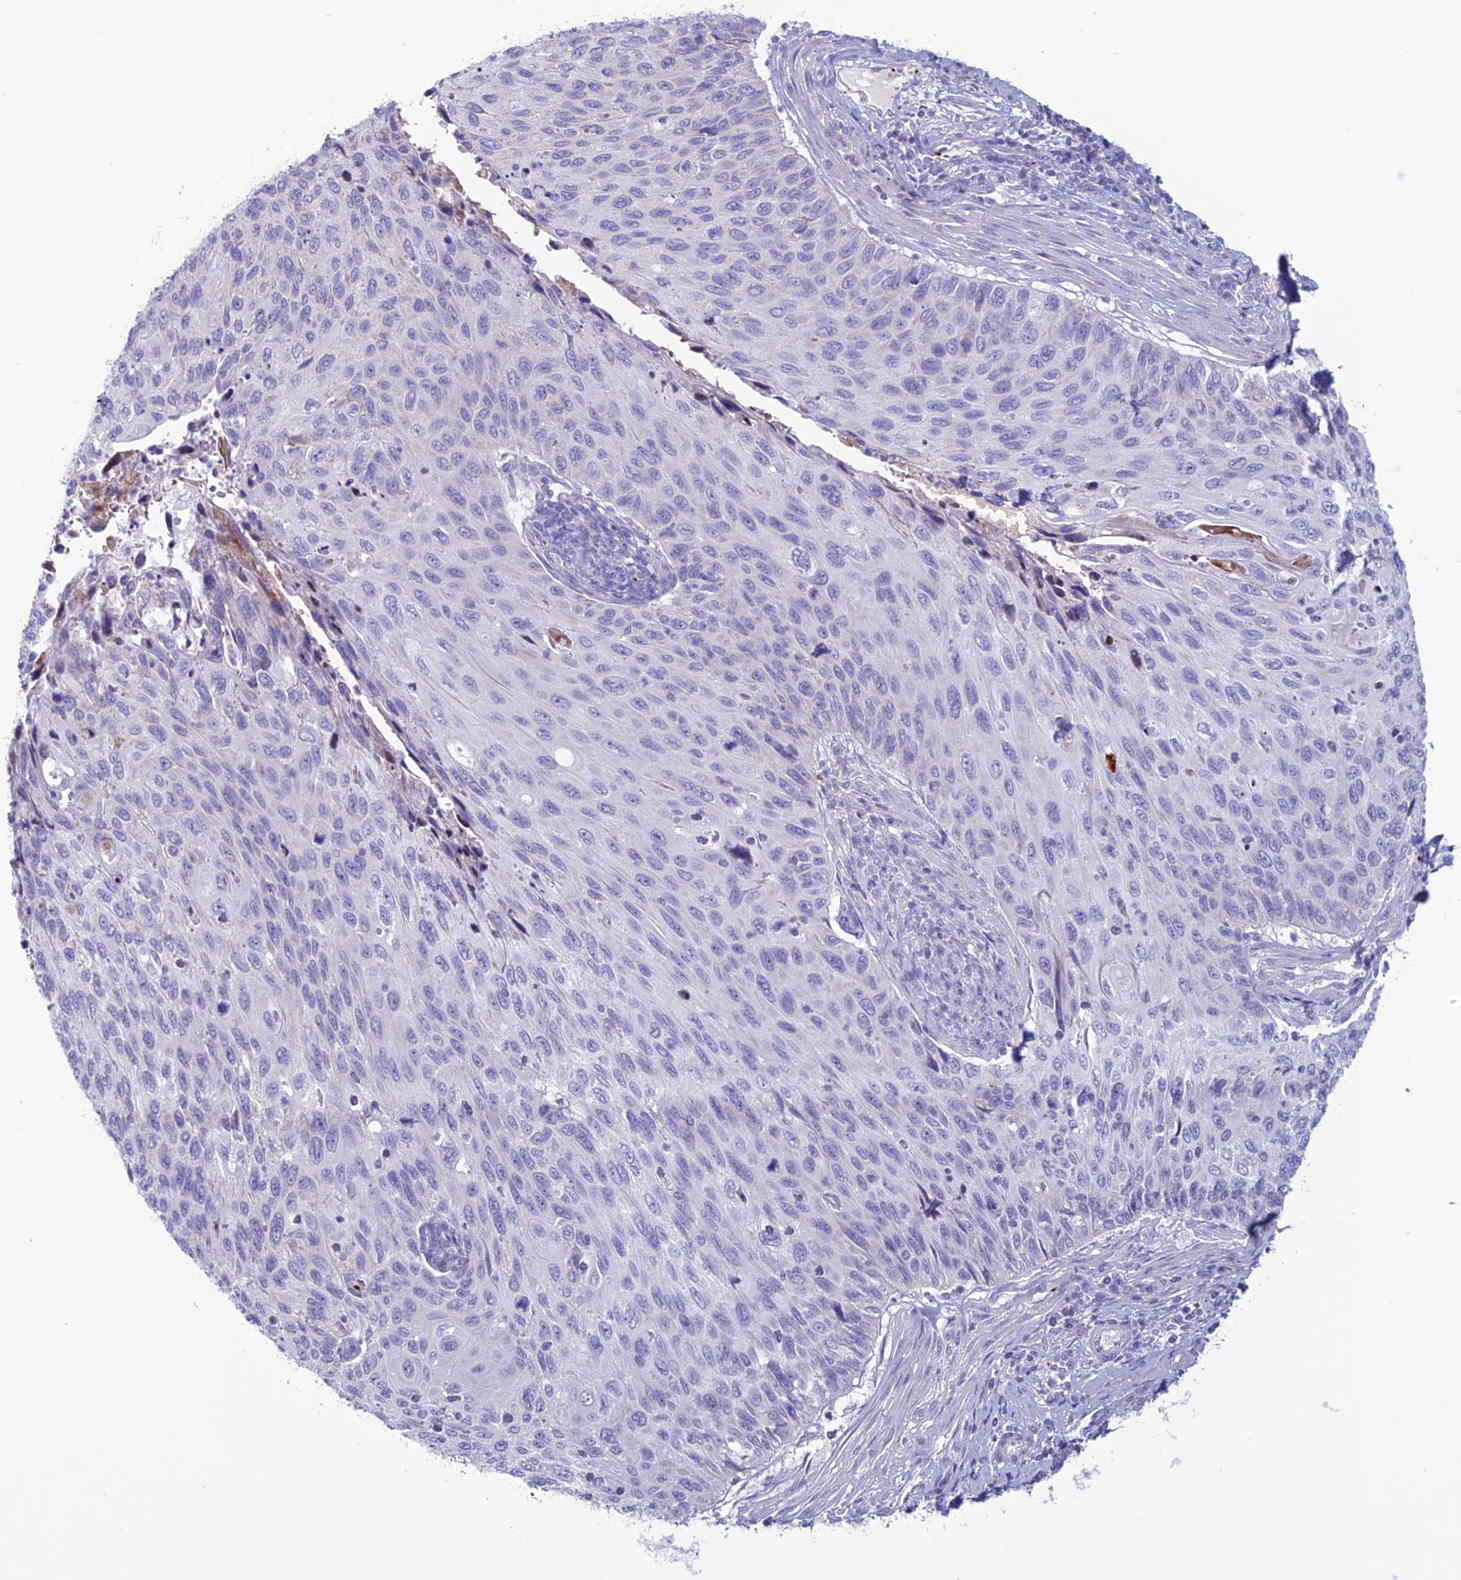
{"staining": {"intensity": "negative", "quantity": "none", "location": "none"}, "tissue": "cervical cancer", "cell_type": "Tumor cells", "image_type": "cancer", "snomed": [{"axis": "morphology", "description": "Squamous cell carcinoma, NOS"}, {"axis": "topography", "description": "Cervix"}], "caption": "This is an immunohistochemistry photomicrograph of squamous cell carcinoma (cervical). There is no staining in tumor cells.", "gene": "C21orf140", "patient": {"sex": "female", "age": 70}}